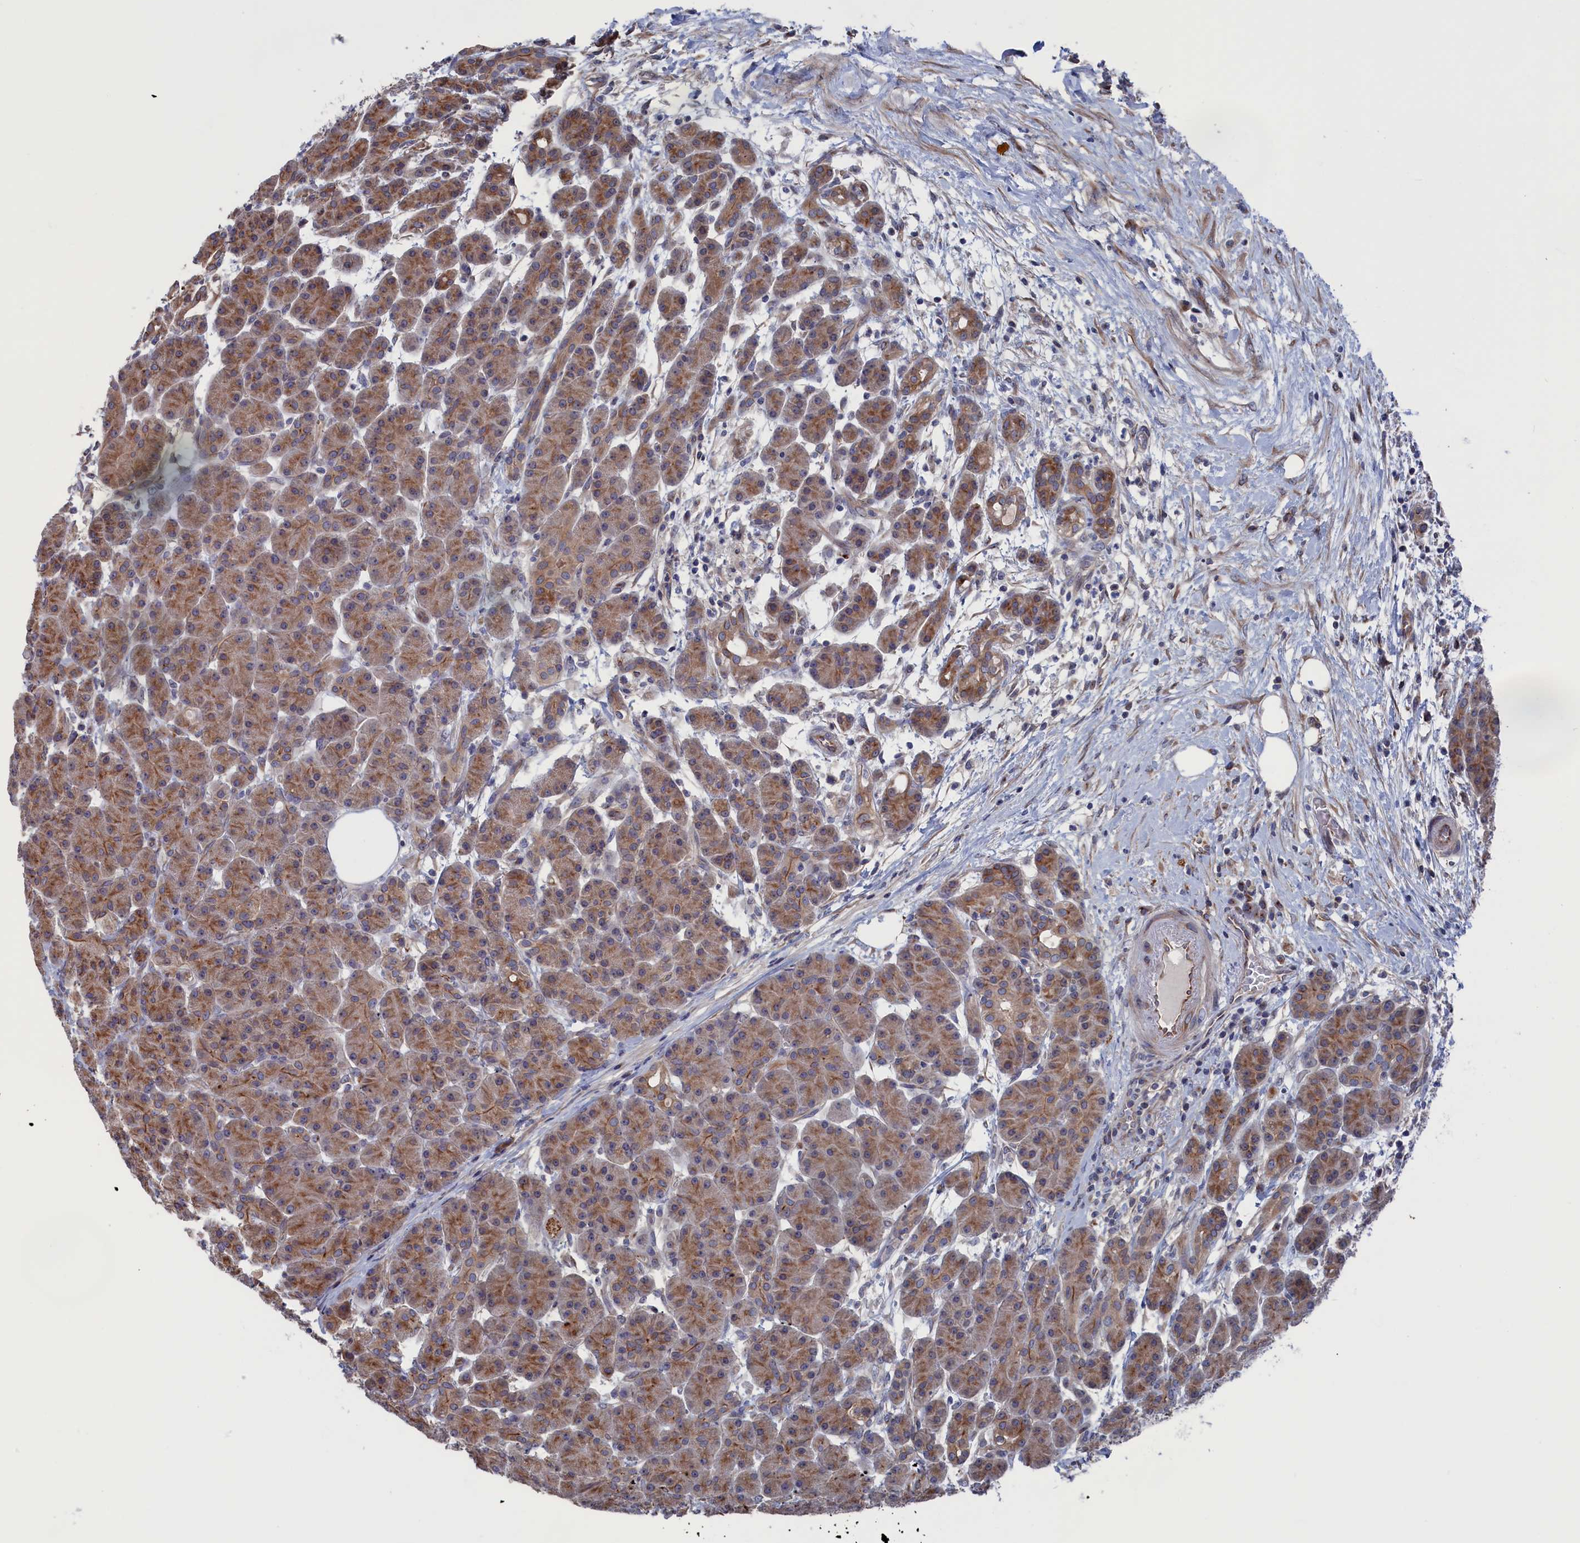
{"staining": {"intensity": "moderate", "quantity": "25%-75%", "location": "cytoplasmic/membranous"}, "tissue": "pancreas", "cell_type": "Exocrine glandular cells", "image_type": "normal", "snomed": [{"axis": "morphology", "description": "Normal tissue, NOS"}, {"axis": "topography", "description": "Pancreas"}], "caption": "IHC (DAB (3,3'-diaminobenzidine)) staining of benign human pancreas shows moderate cytoplasmic/membranous protein positivity in approximately 25%-75% of exocrine glandular cells. The staining is performed using DAB brown chromogen to label protein expression. The nuclei are counter-stained blue using hematoxylin.", "gene": "NUTF2", "patient": {"sex": "male", "age": 63}}